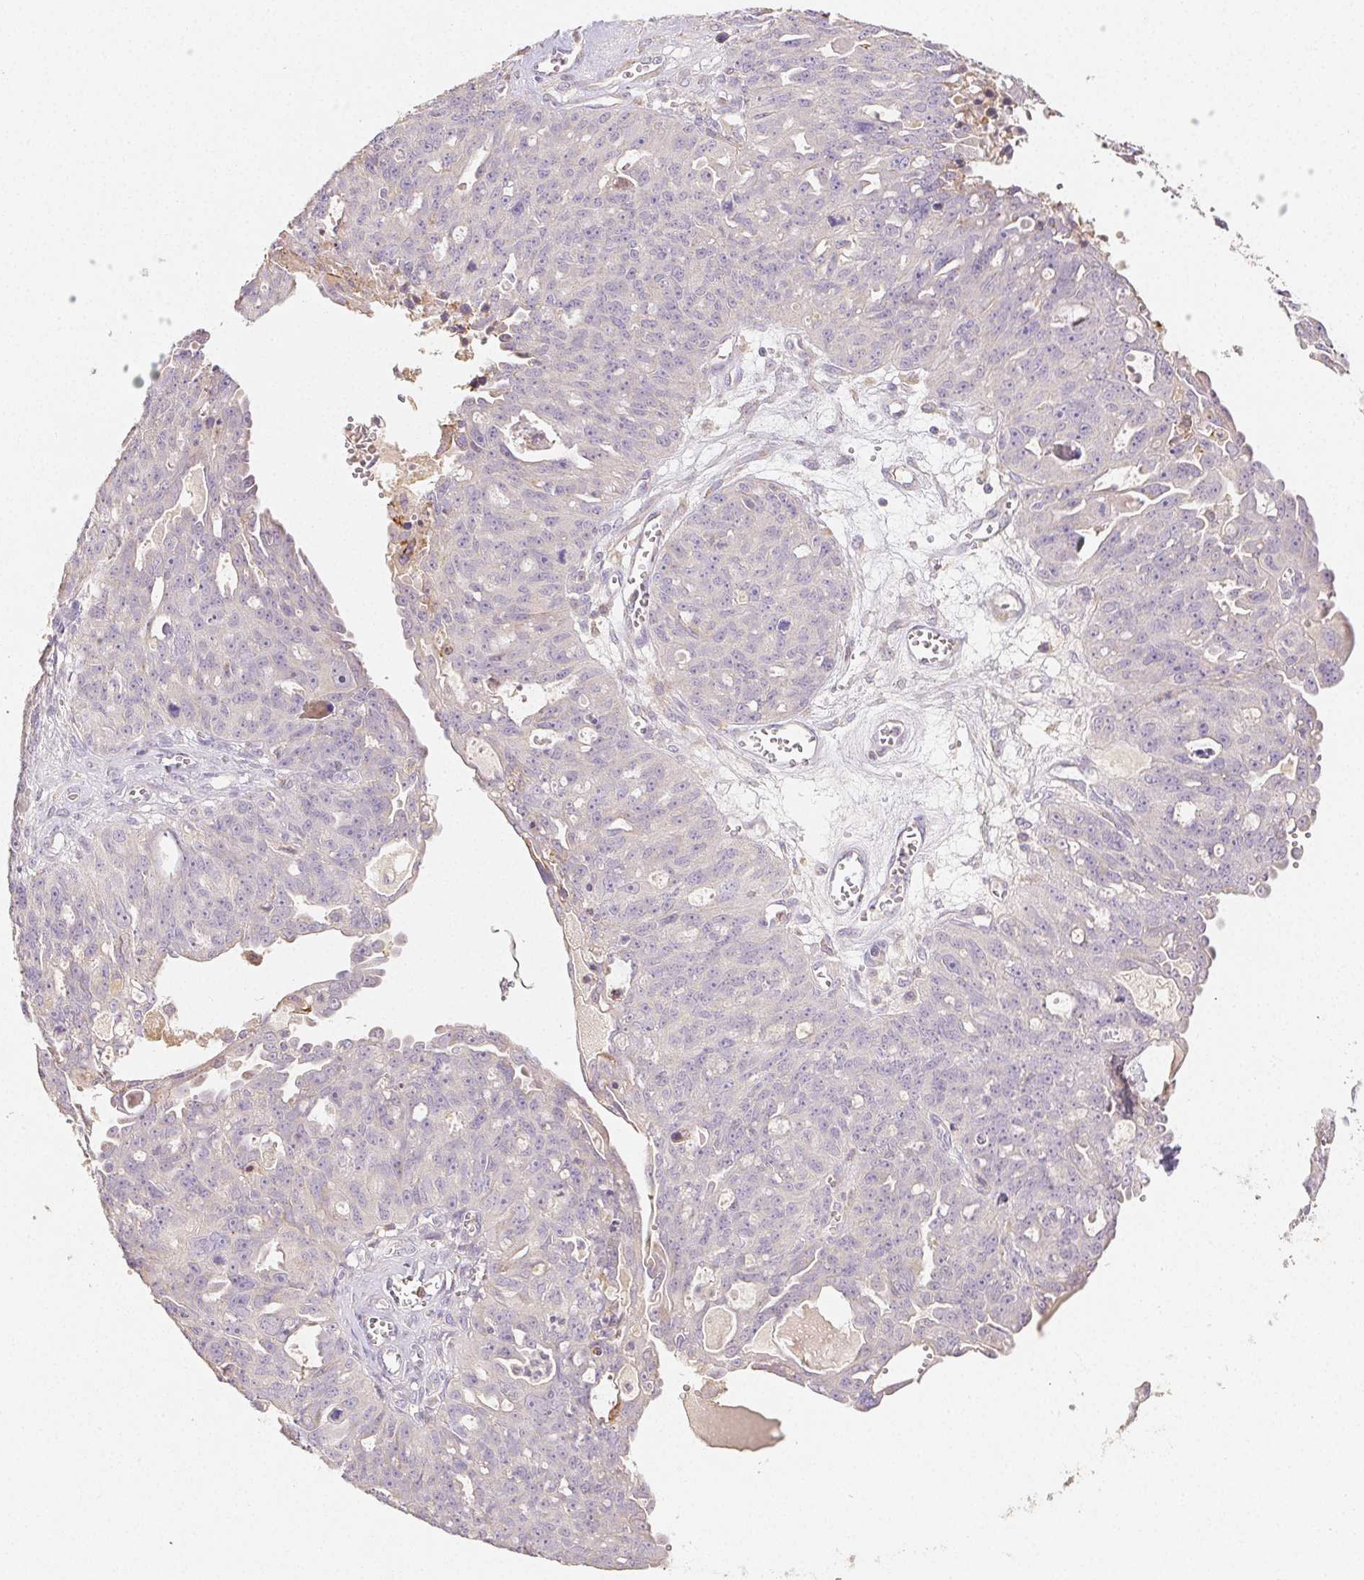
{"staining": {"intensity": "negative", "quantity": "none", "location": "none"}, "tissue": "ovarian cancer", "cell_type": "Tumor cells", "image_type": "cancer", "snomed": [{"axis": "morphology", "description": "Carcinoma, endometroid"}, {"axis": "topography", "description": "Ovary"}], "caption": "DAB (3,3'-diaminobenzidine) immunohistochemical staining of human ovarian cancer reveals no significant staining in tumor cells.", "gene": "ACVR1B", "patient": {"sex": "female", "age": 70}}